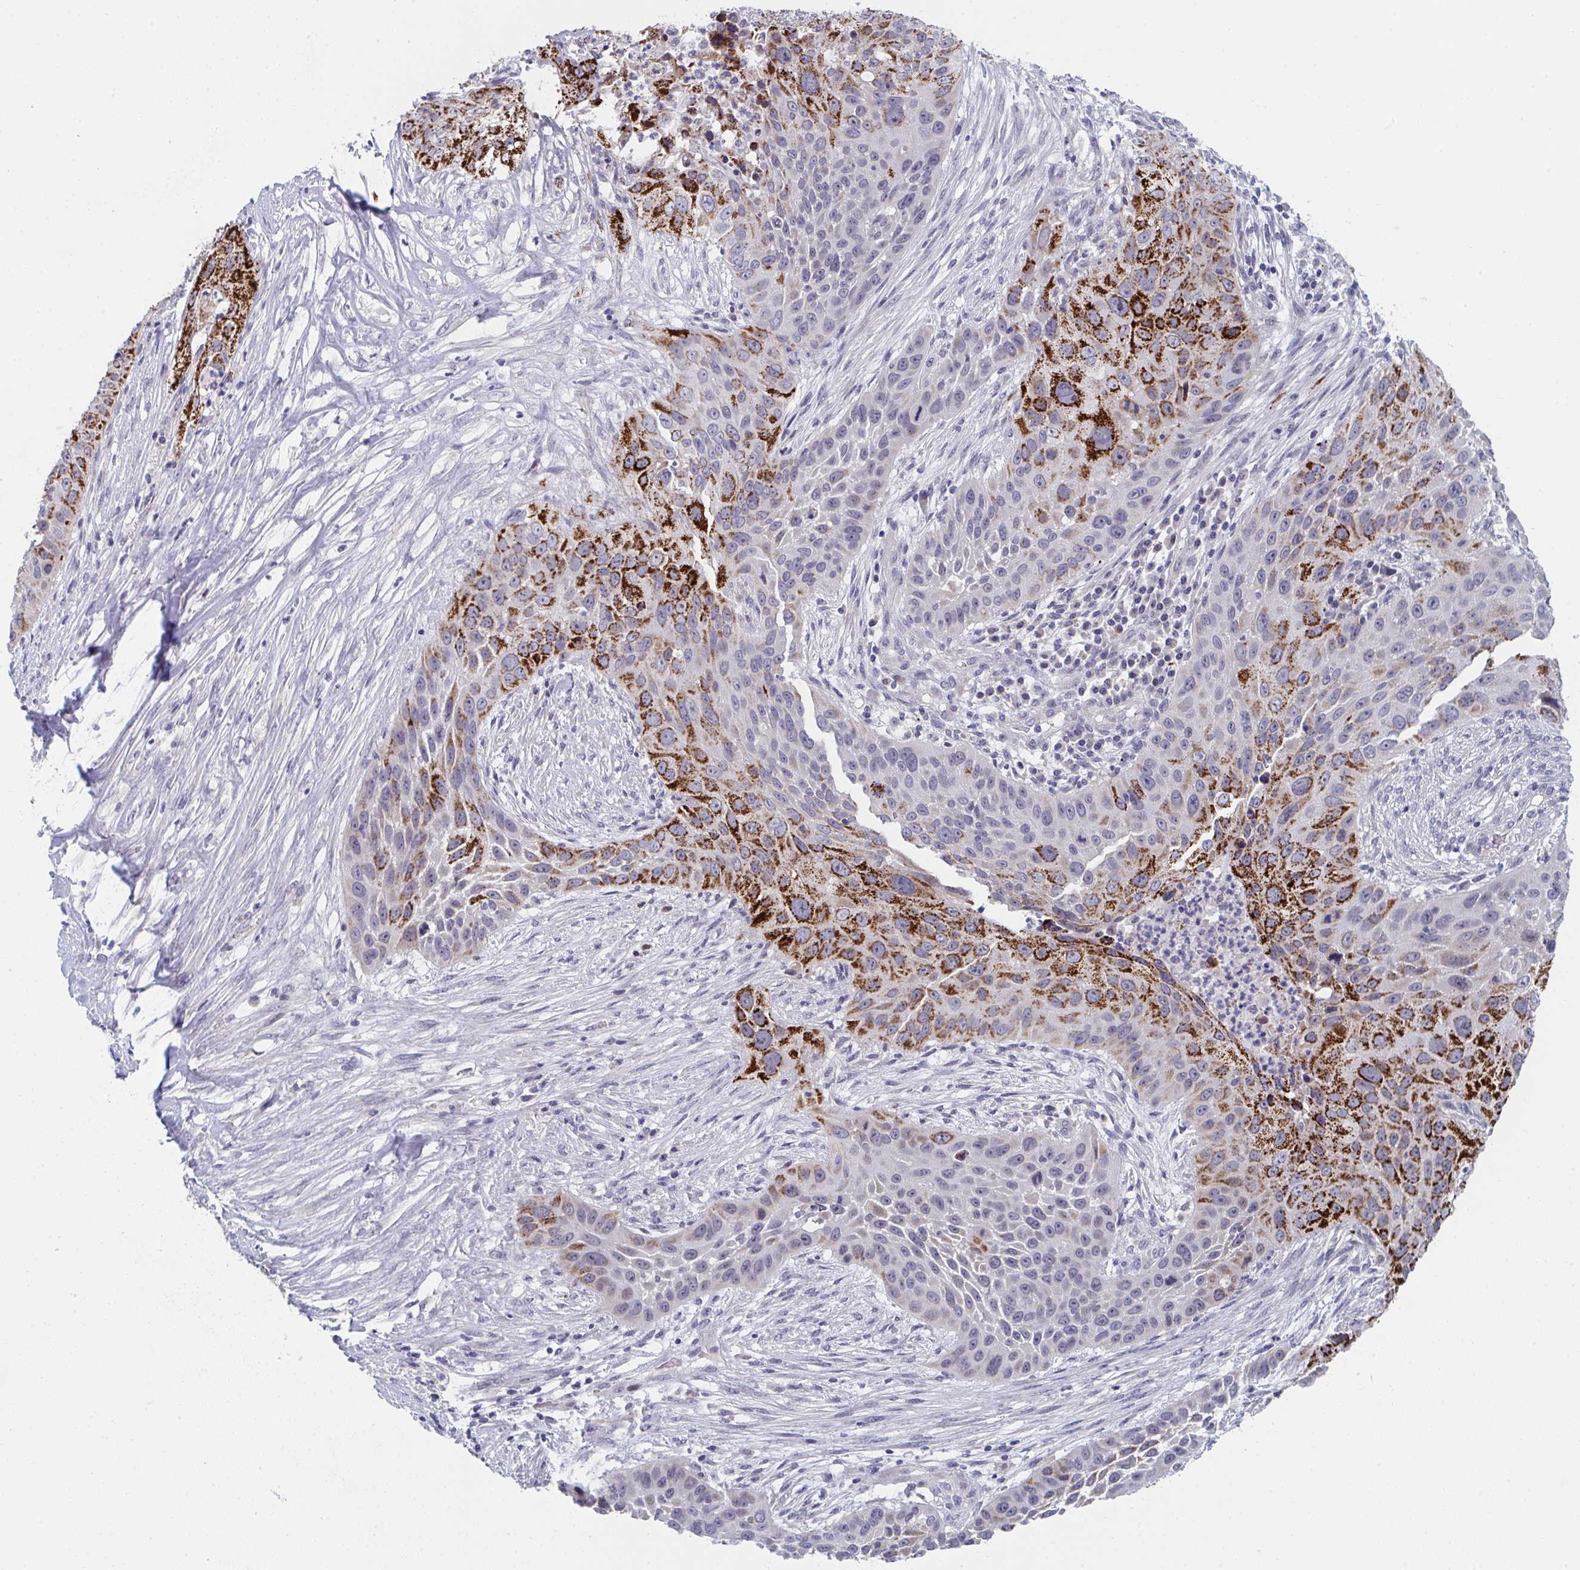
{"staining": {"intensity": "strong", "quantity": "25%-75%", "location": "cytoplasmic/membranous"}, "tissue": "lung cancer", "cell_type": "Tumor cells", "image_type": "cancer", "snomed": [{"axis": "morphology", "description": "Squamous cell carcinoma, NOS"}, {"axis": "topography", "description": "Lung"}], "caption": "Immunohistochemistry staining of lung cancer (squamous cell carcinoma), which shows high levels of strong cytoplasmic/membranous positivity in approximately 25%-75% of tumor cells indicating strong cytoplasmic/membranous protein expression. The staining was performed using DAB (3,3'-diaminobenzidine) (brown) for protein detection and nuclei were counterstained in hematoxylin (blue).", "gene": "VWDE", "patient": {"sex": "male", "age": 63}}